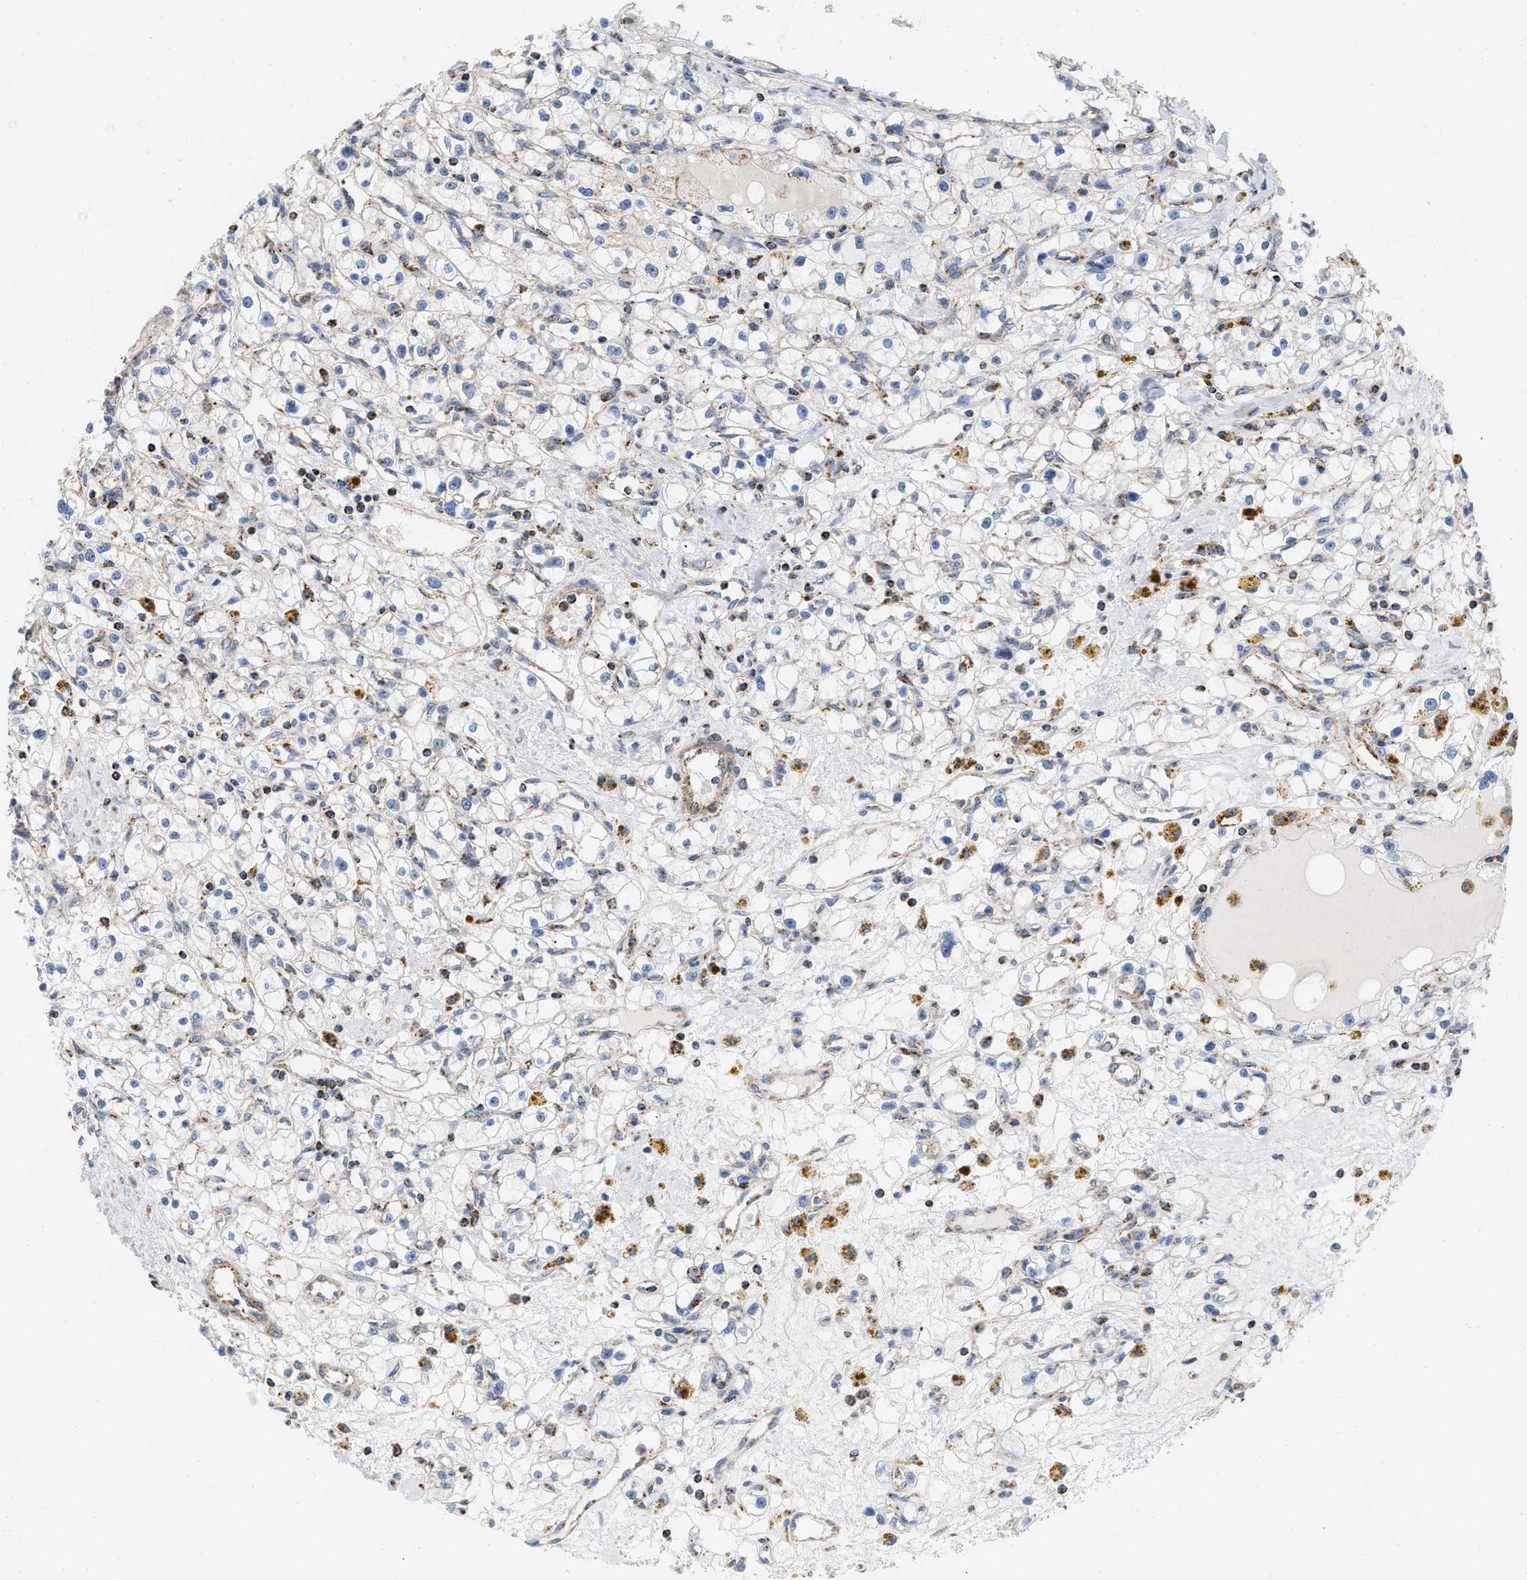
{"staining": {"intensity": "negative", "quantity": "none", "location": "none"}, "tissue": "renal cancer", "cell_type": "Tumor cells", "image_type": "cancer", "snomed": [{"axis": "morphology", "description": "Adenocarcinoma, NOS"}, {"axis": "topography", "description": "Kidney"}], "caption": "DAB immunohistochemical staining of adenocarcinoma (renal) shows no significant staining in tumor cells.", "gene": "GRB10", "patient": {"sex": "male", "age": 56}}